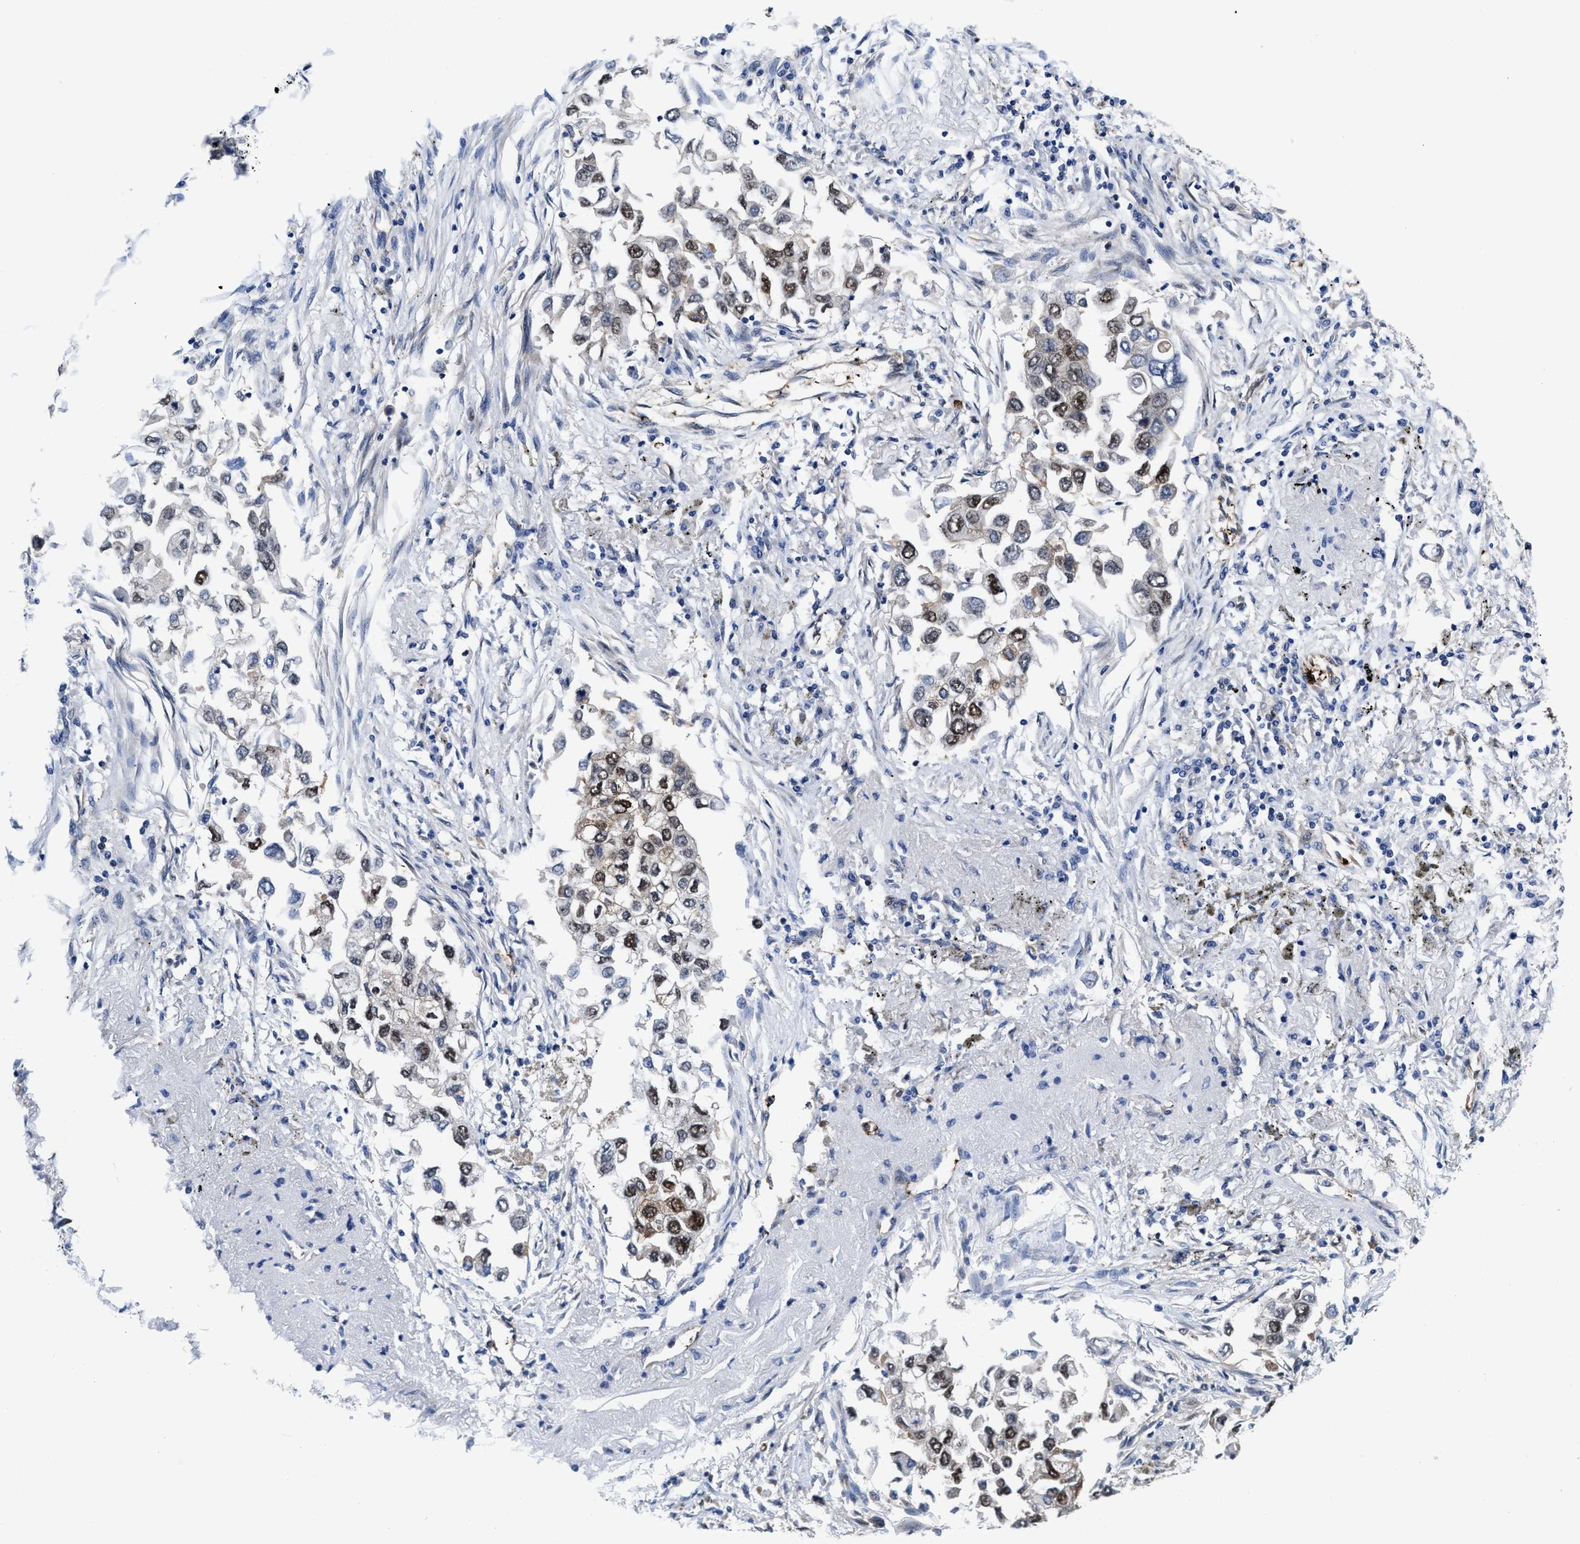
{"staining": {"intensity": "moderate", "quantity": ">75%", "location": "nuclear"}, "tissue": "lung cancer", "cell_type": "Tumor cells", "image_type": "cancer", "snomed": [{"axis": "morphology", "description": "Inflammation, NOS"}, {"axis": "morphology", "description": "Adenocarcinoma, NOS"}, {"axis": "topography", "description": "Lung"}], "caption": "Immunohistochemistry (IHC) (DAB) staining of lung adenocarcinoma demonstrates moderate nuclear protein expression in approximately >75% of tumor cells. (Stains: DAB in brown, nuclei in blue, Microscopy: brightfield microscopy at high magnification).", "gene": "ACLY", "patient": {"sex": "male", "age": 63}}